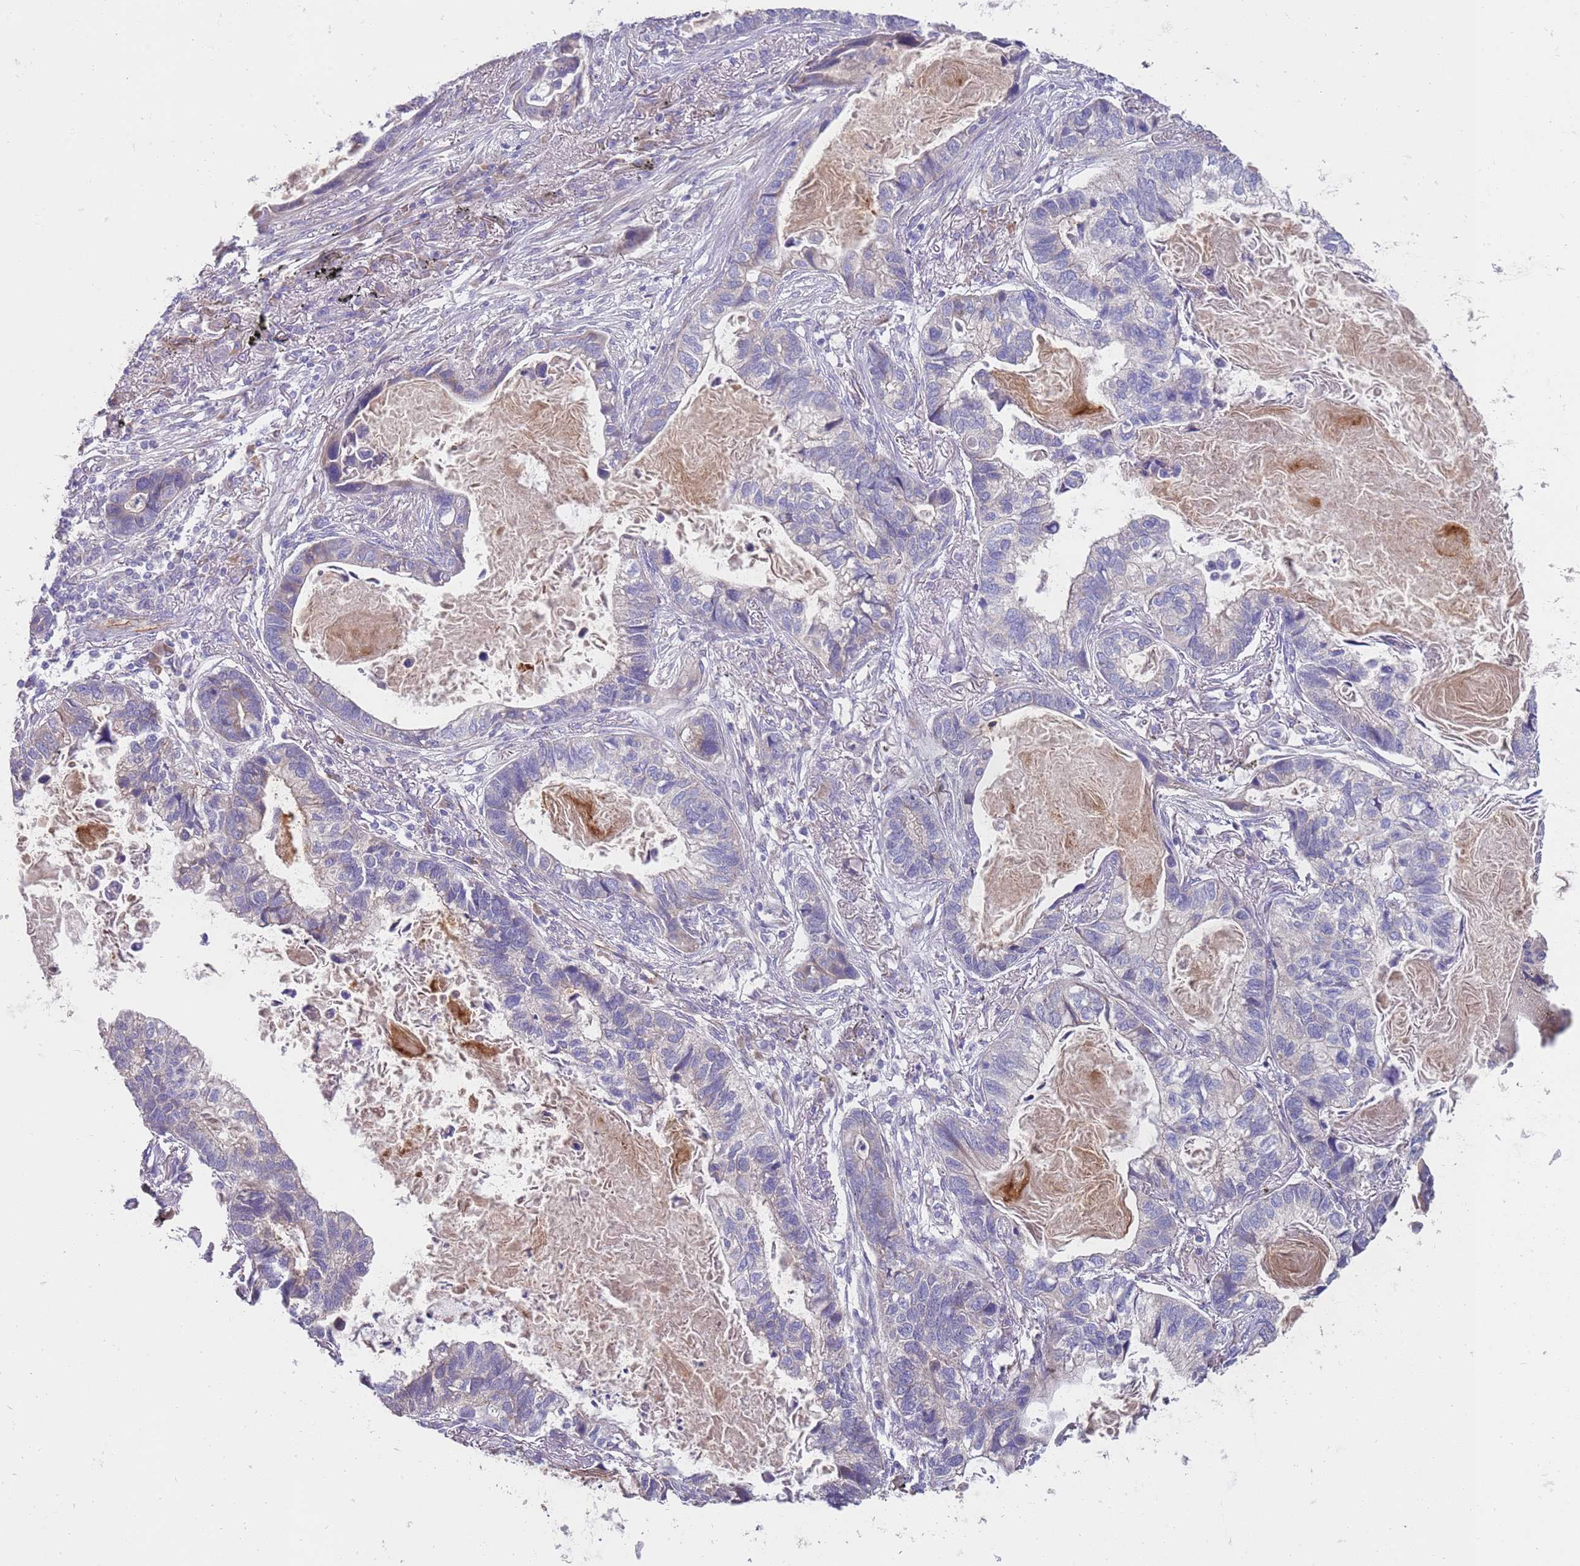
{"staining": {"intensity": "negative", "quantity": "none", "location": "none"}, "tissue": "lung cancer", "cell_type": "Tumor cells", "image_type": "cancer", "snomed": [{"axis": "morphology", "description": "Adenocarcinoma, NOS"}, {"axis": "topography", "description": "Lung"}], "caption": "Tumor cells are negative for protein expression in human adenocarcinoma (lung). The staining is performed using DAB (3,3'-diaminobenzidine) brown chromogen with nuclei counter-stained in using hematoxylin.", "gene": "NMUR2", "patient": {"sex": "male", "age": 67}}